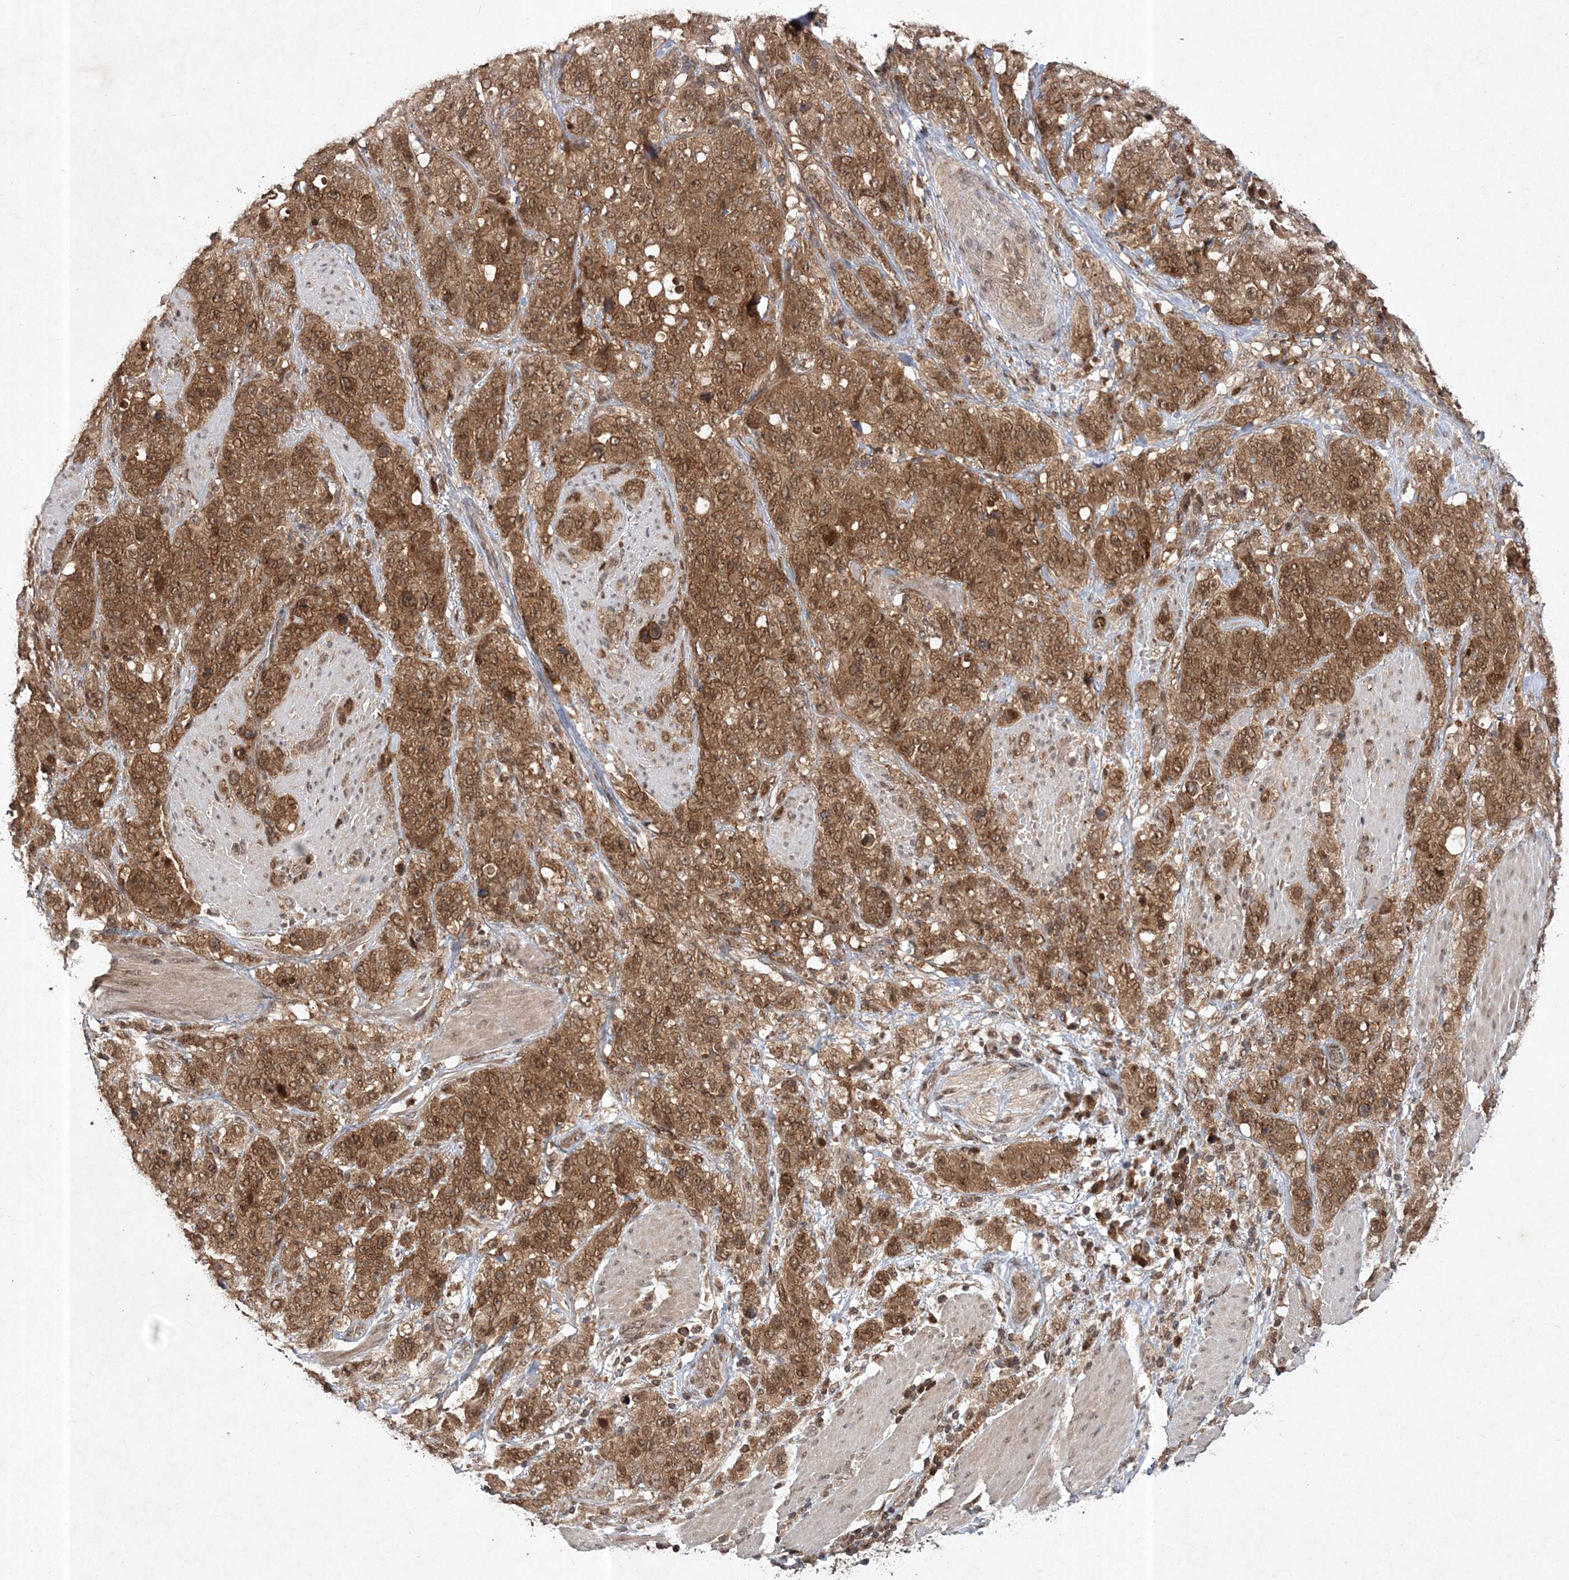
{"staining": {"intensity": "moderate", "quantity": ">75%", "location": "cytoplasmic/membranous,nuclear"}, "tissue": "stomach cancer", "cell_type": "Tumor cells", "image_type": "cancer", "snomed": [{"axis": "morphology", "description": "Adenocarcinoma, NOS"}, {"axis": "topography", "description": "Stomach"}], "caption": "Brown immunohistochemical staining in human adenocarcinoma (stomach) exhibits moderate cytoplasmic/membranous and nuclear positivity in about >75% of tumor cells.", "gene": "NIF3L1", "patient": {"sex": "male", "age": 48}}